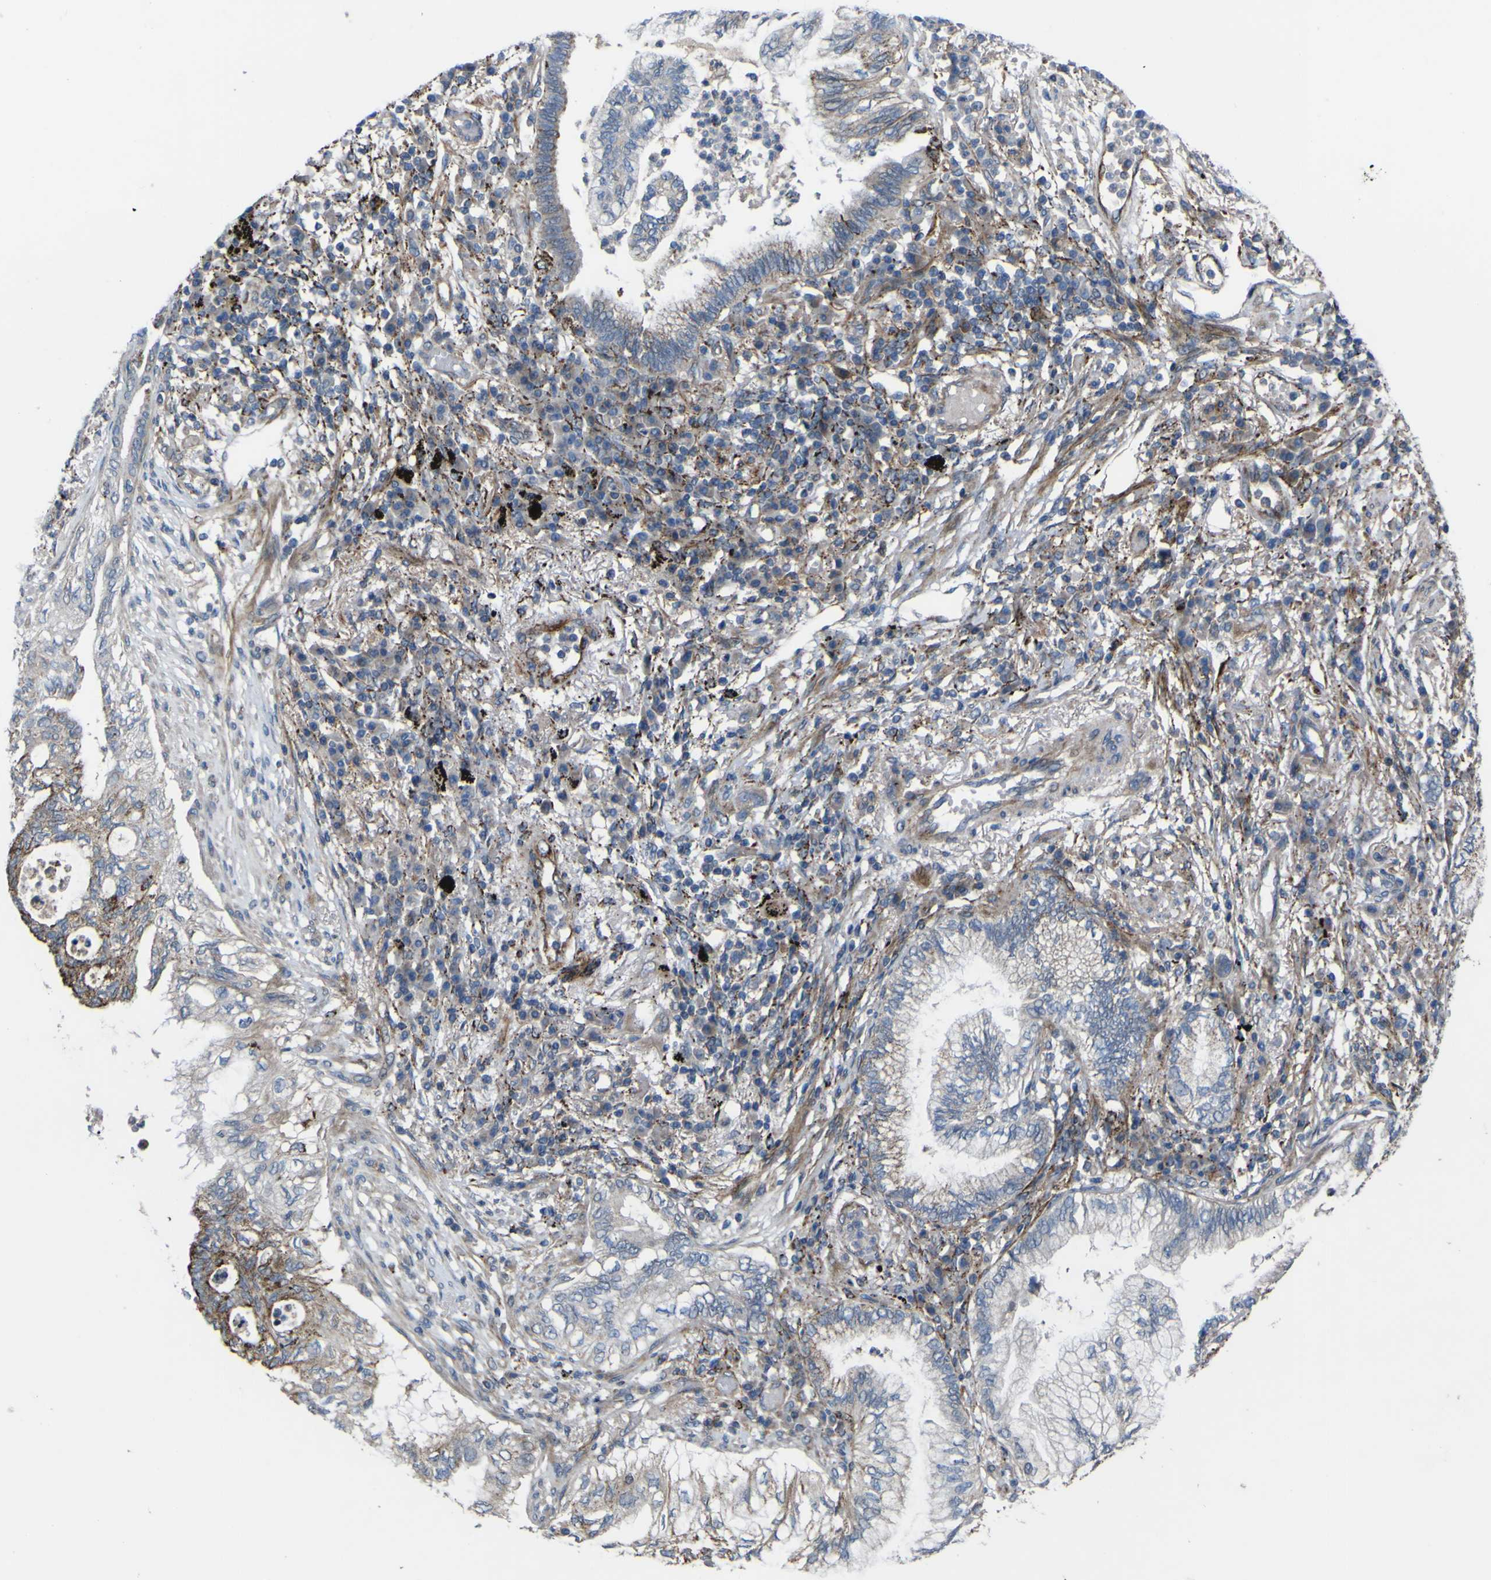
{"staining": {"intensity": "moderate", "quantity": "<25%", "location": "cytoplasmic/membranous"}, "tissue": "lung cancer", "cell_type": "Tumor cells", "image_type": "cancer", "snomed": [{"axis": "morphology", "description": "Normal tissue, NOS"}, {"axis": "morphology", "description": "Adenocarcinoma, NOS"}, {"axis": "topography", "description": "Bronchus"}, {"axis": "topography", "description": "Lung"}], "caption": "Human lung cancer stained with a protein marker demonstrates moderate staining in tumor cells.", "gene": "GPLD1", "patient": {"sex": "female", "age": 70}}